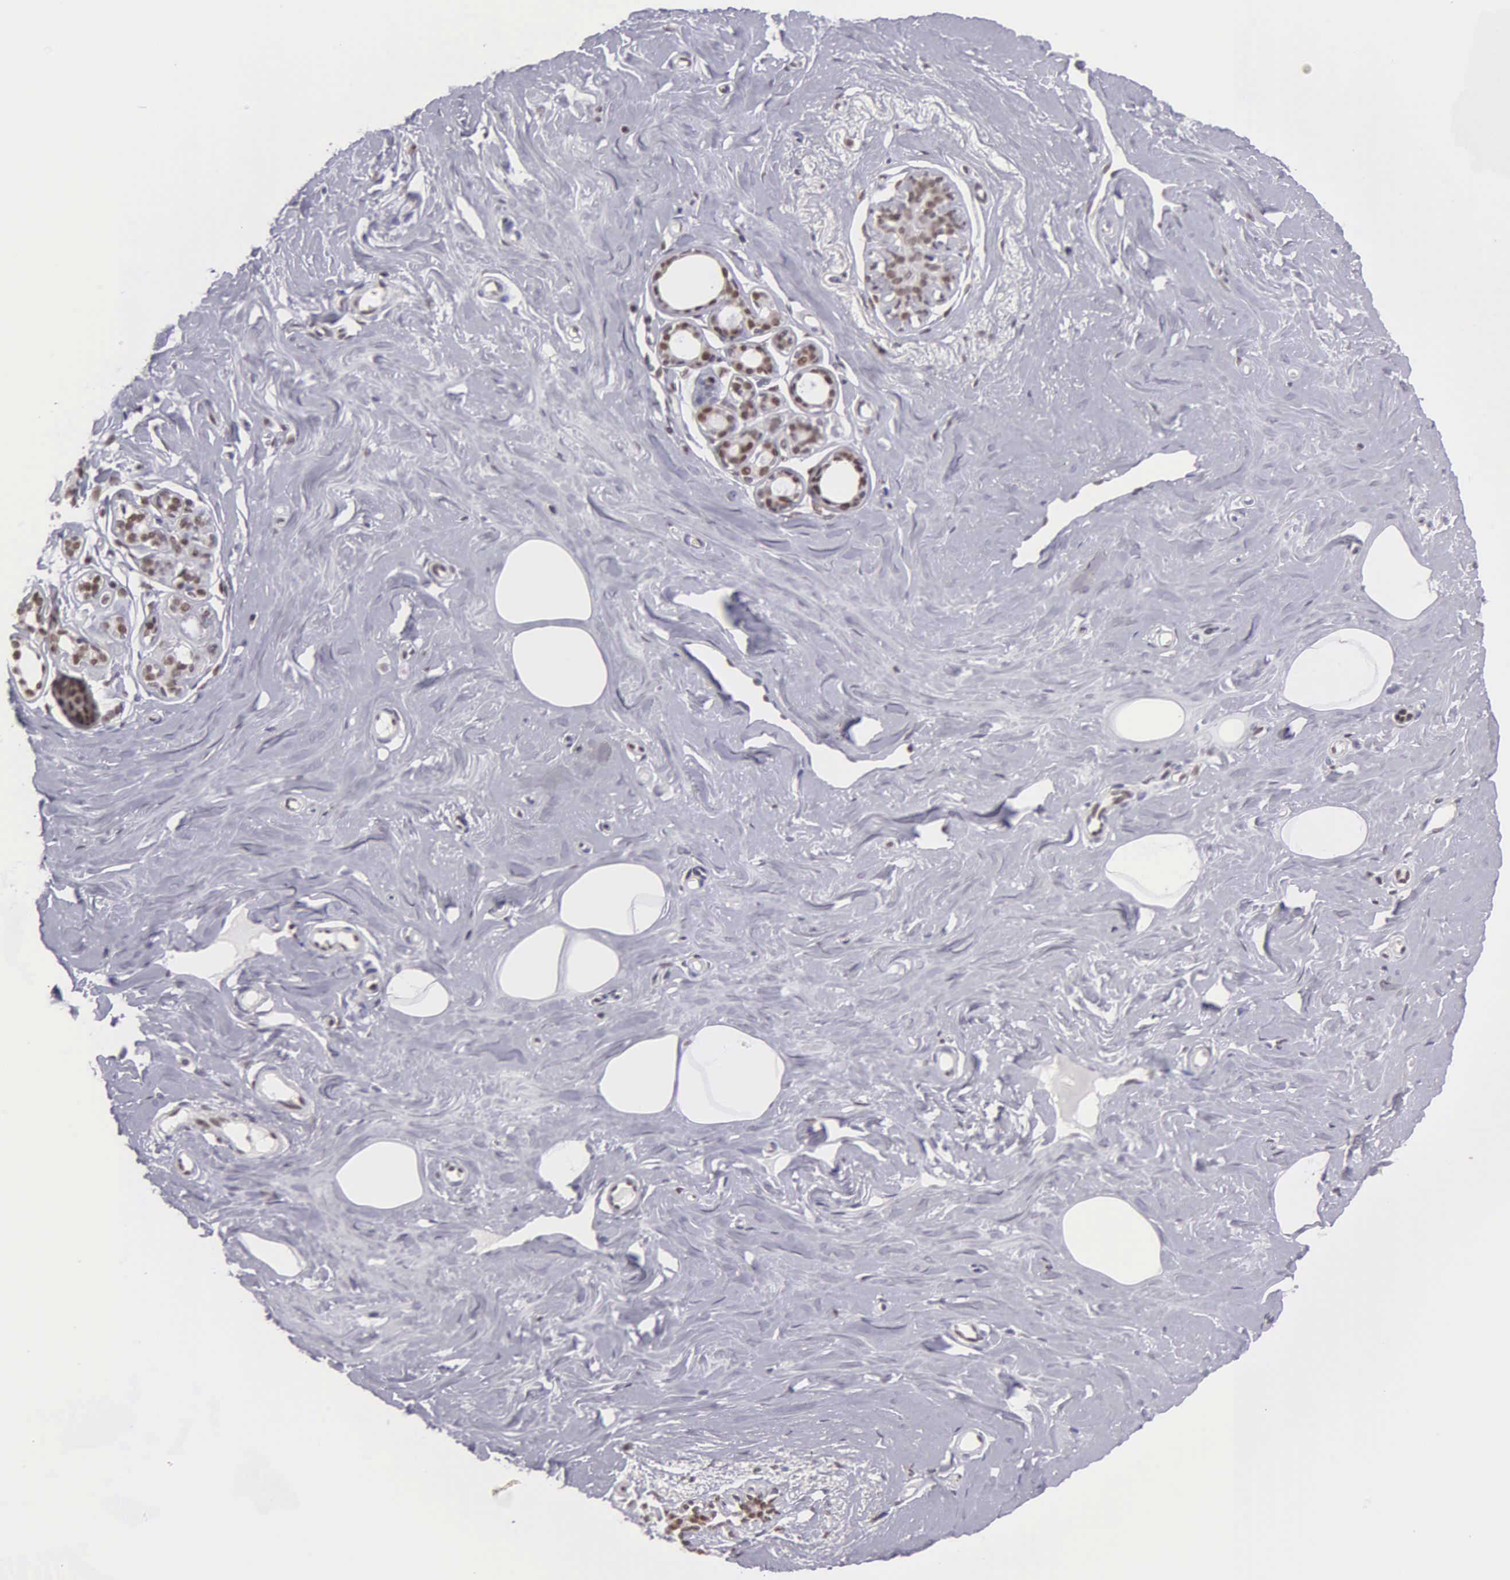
{"staining": {"intensity": "negative", "quantity": "none", "location": "none"}, "tissue": "breast", "cell_type": "Adipocytes", "image_type": "normal", "snomed": [{"axis": "morphology", "description": "Normal tissue, NOS"}, {"axis": "topography", "description": "Breast"}], "caption": "Immunohistochemical staining of unremarkable breast exhibits no significant positivity in adipocytes. (DAB IHC, high magnification).", "gene": "UBR7", "patient": {"sex": "female", "age": 45}}